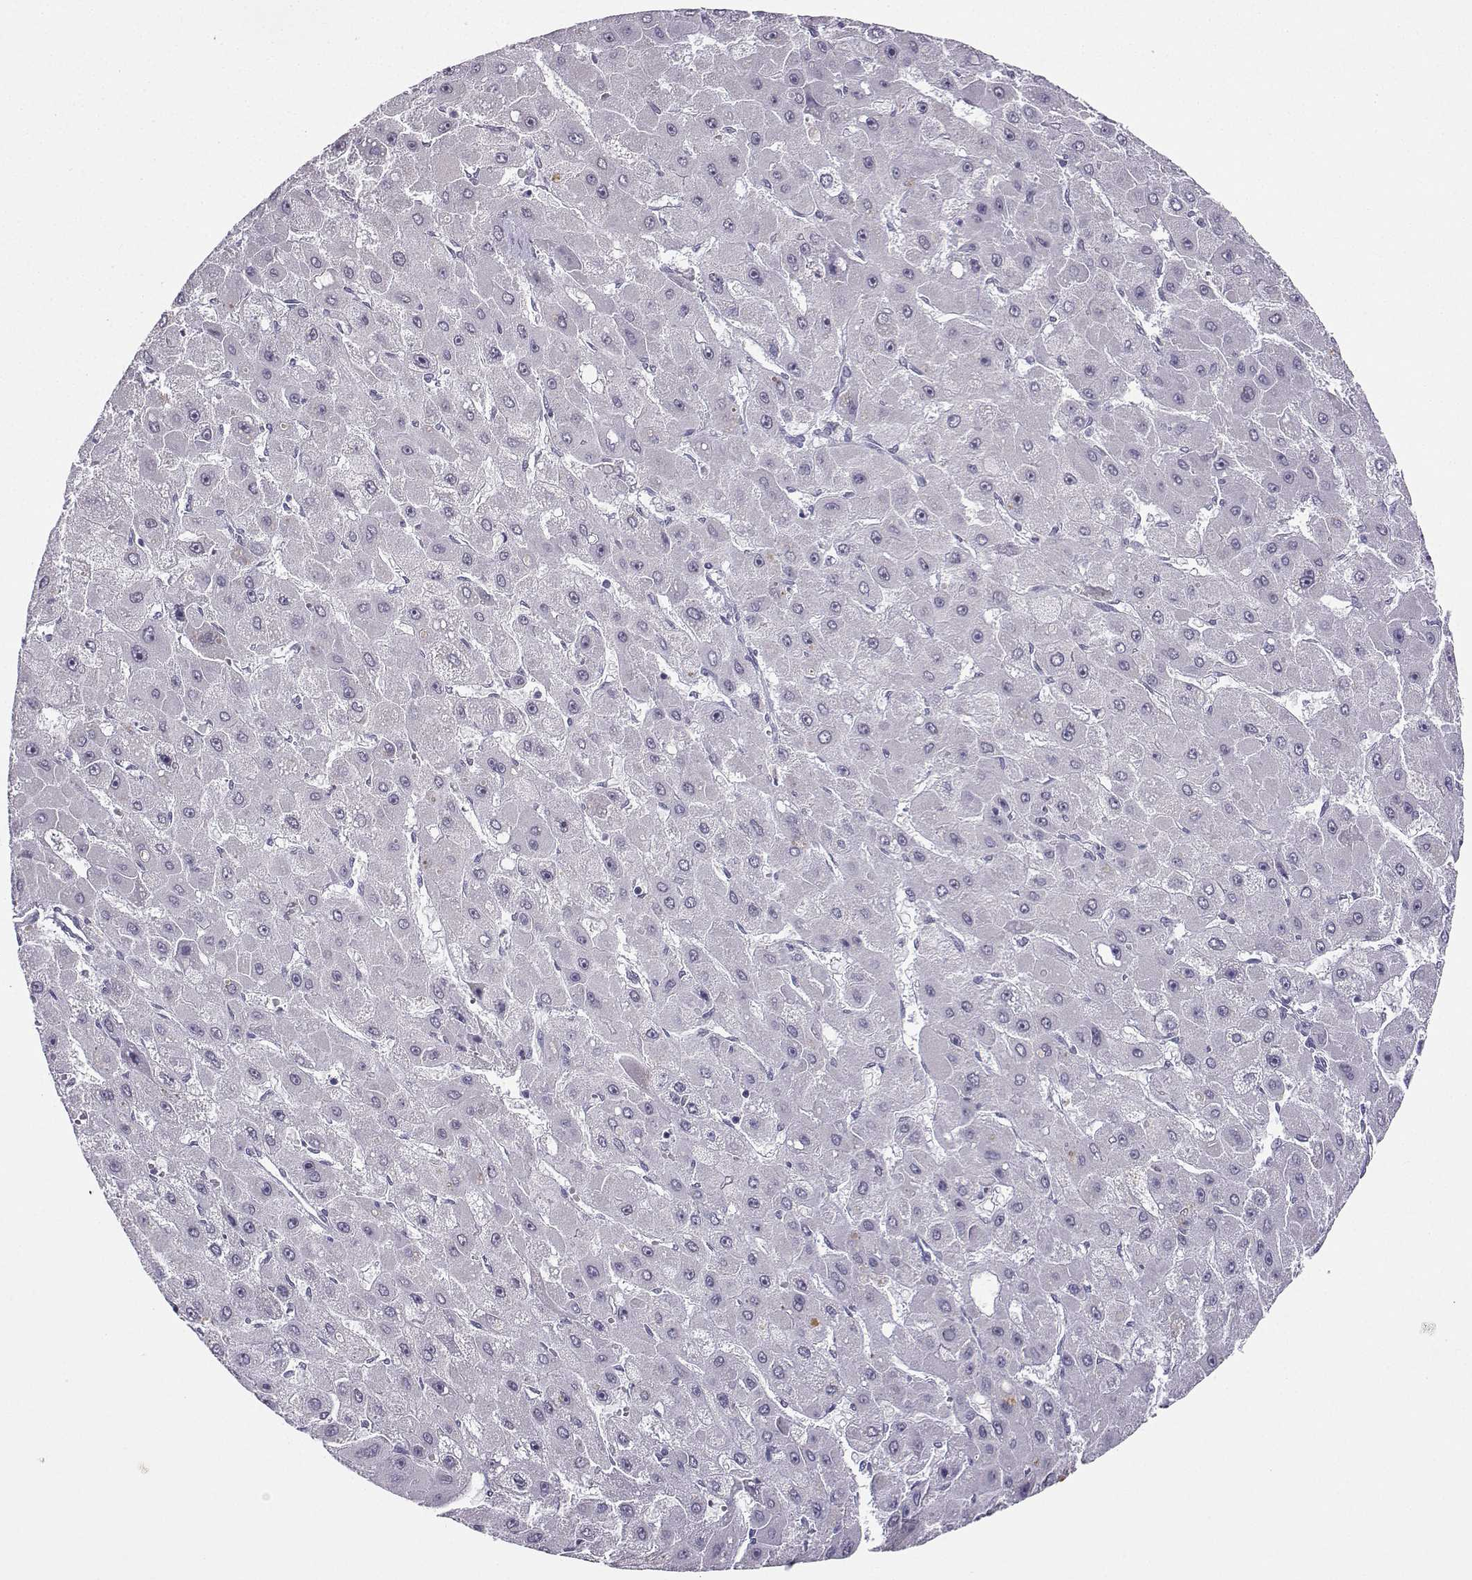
{"staining": {"intensity": "negative", "quantity": "none", "location": "none"}, "tissue": "liver cancer", "cell_type": "Tumor cells", "image_type": "cancer", "snomed": [{"axis": "morphology", "description": "Carcinoma, Hepatocellular, NOS"}, {"axis": "topography", "description": "Liver"}], "caption": "Tumor cells are negative for brown protein staining in liver hepatocellular carcinoma.", "gene": "TBR1", "patient": {"sex": "female", "age": 25}}